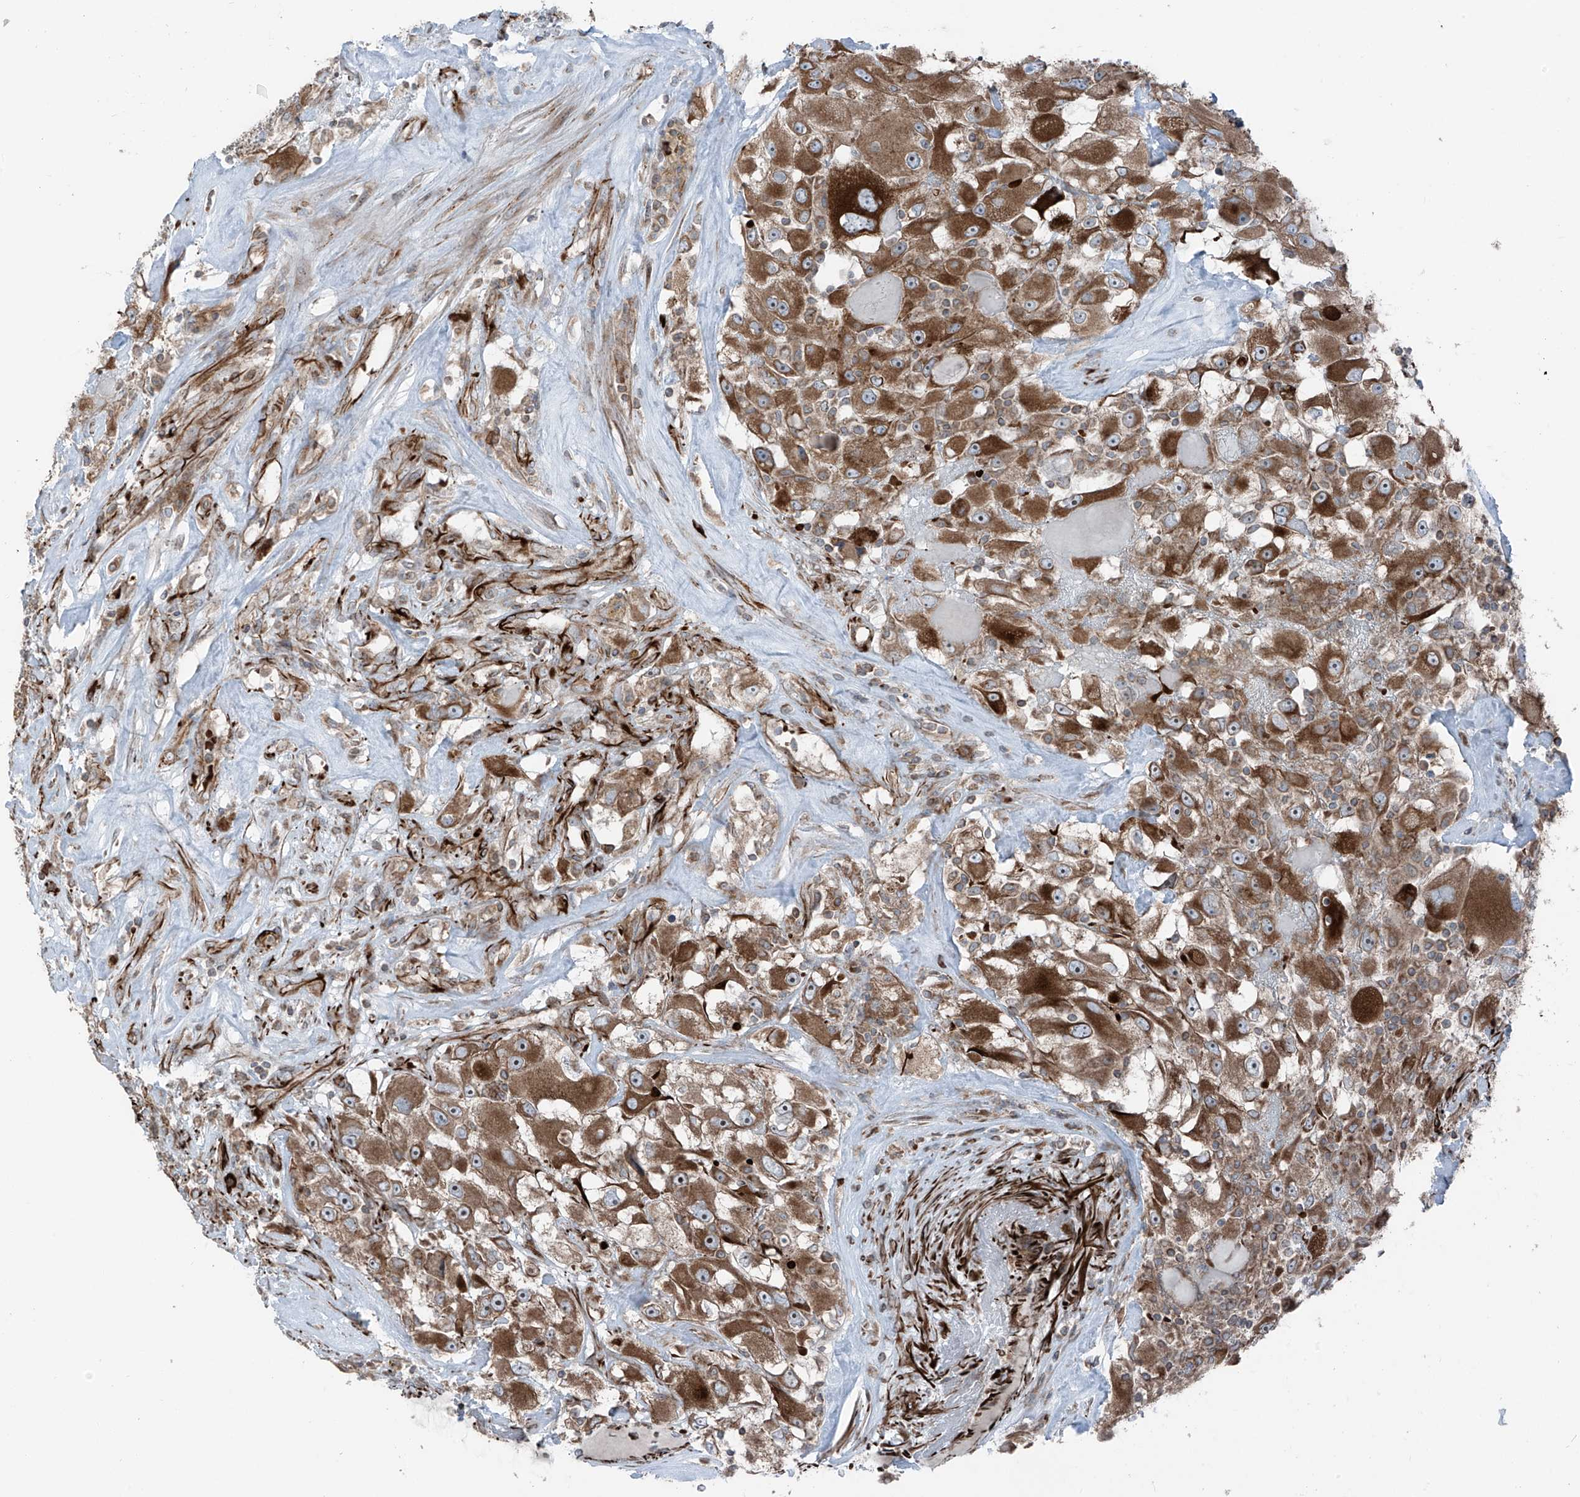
{"staining": {"intensity": "strong", "quantity": ">75%", "location": "cytoplasmic/membranous"}, "tissue": "renal cancer", "cell_type": "Tumor cells", "image_type": "cancer", "snomed": [{"axis": "morphology", "description": "Adenocarcinoma, NOS"}, {"axis": "topography", "description": "Kidney"}], "caption": "Renal cancer stained with DAB IHC reveals high levels of strong cytoplasmic/membranous expression in about >75% of tumor cells. (IHC, brightfield microscopy, high magnification).", "gene": "ERLEC1", "patient": {"sex": "female", "age": 52}}